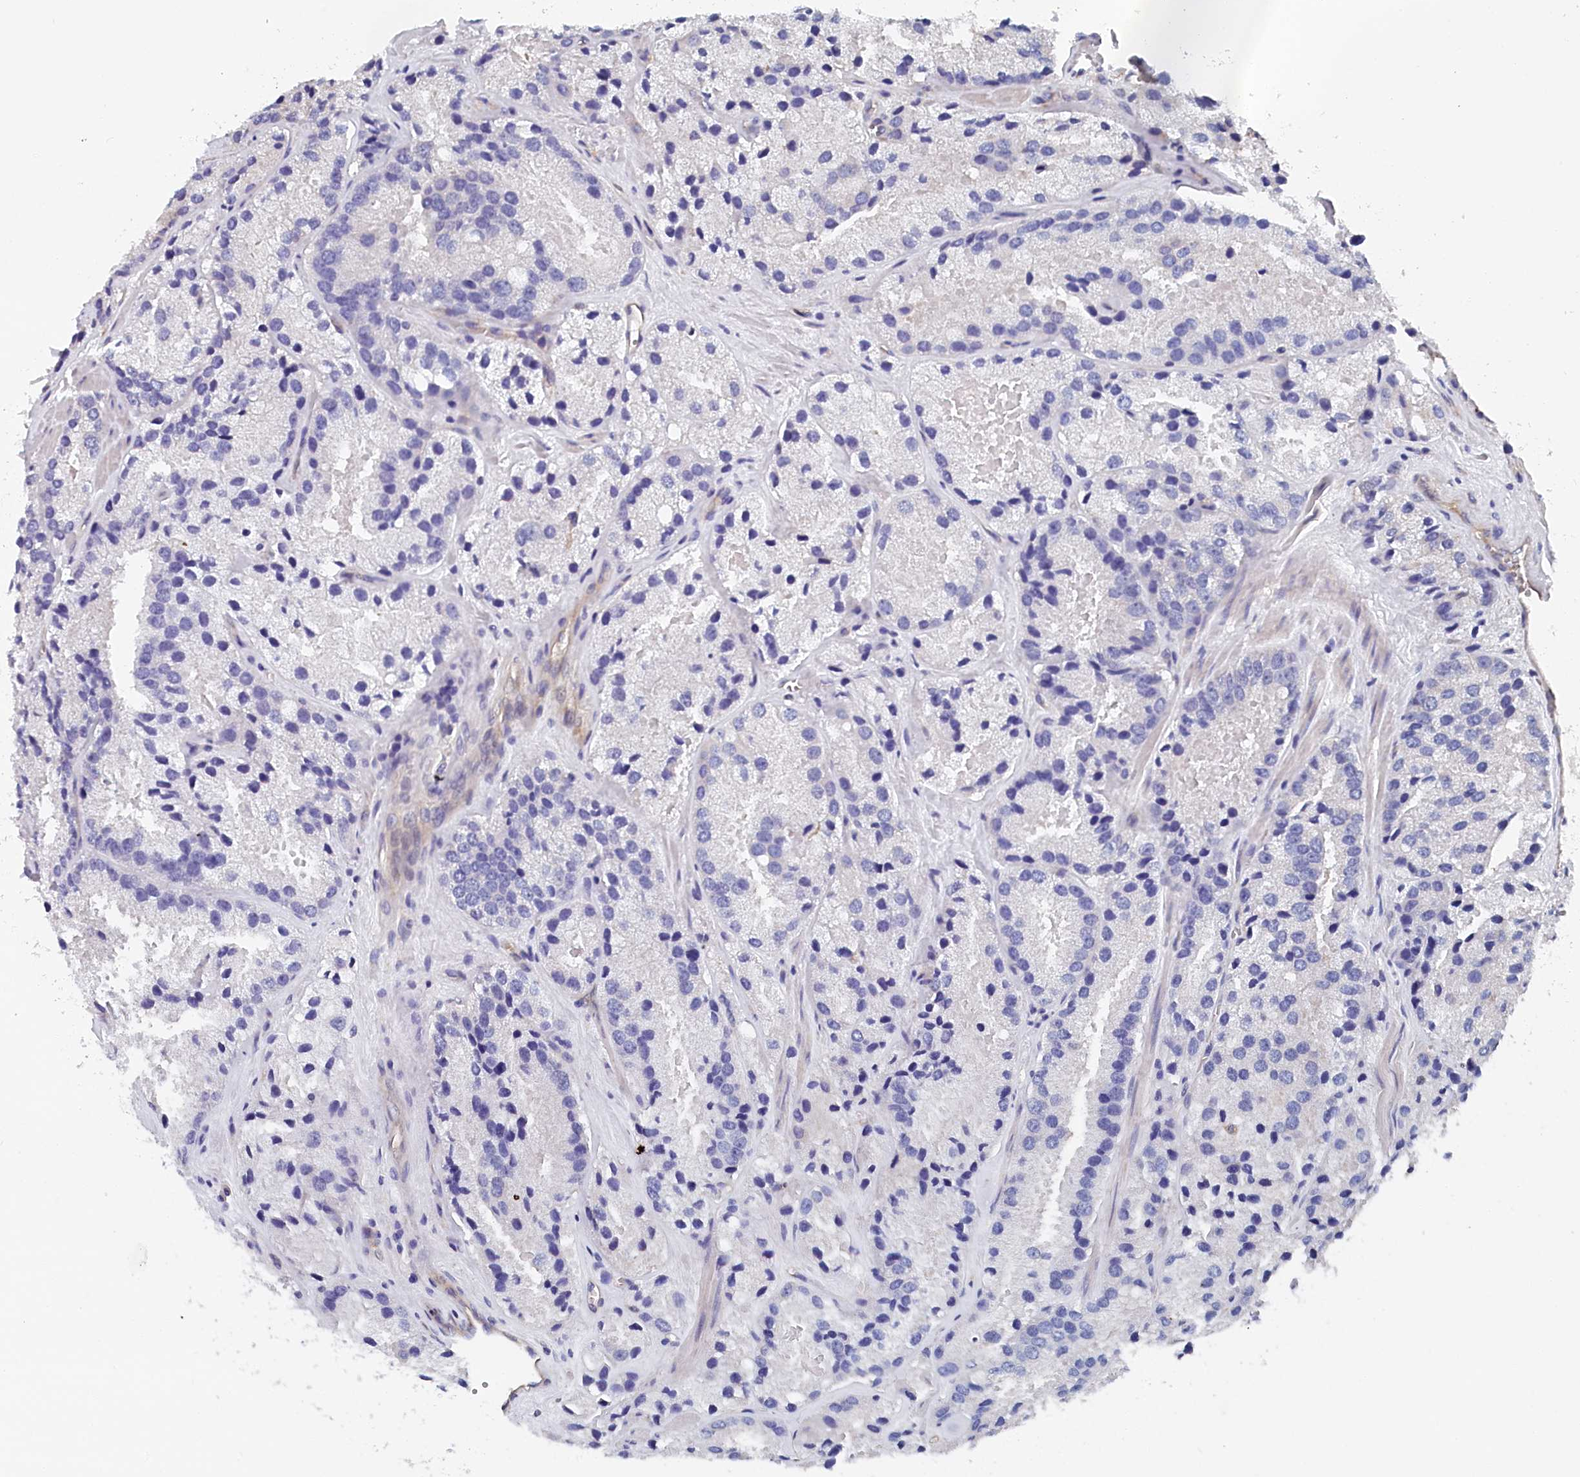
{"staining": {"intensity": "negative", "quantity": "none", "location": "none"}, "tissue": "prostate cancer", "cell_type": "Tumor cells", "image_type": "cancer", "snomed": [{"axis": "morphology", "description": "Adenocarcinoma, High grade"}, {"axis": "topography", "description": "Prostate"}], "caption": "Immunohistochemistry micrograph of neoplastic tissue: prostate cancer (high-grade adenocarcinoma) stained with DAB (3,3'-diaminobenzidine) shows no significant protein staining in tumor cells.", "gene": "BHMT", "patient": {"sex": "male", "age": 66}}